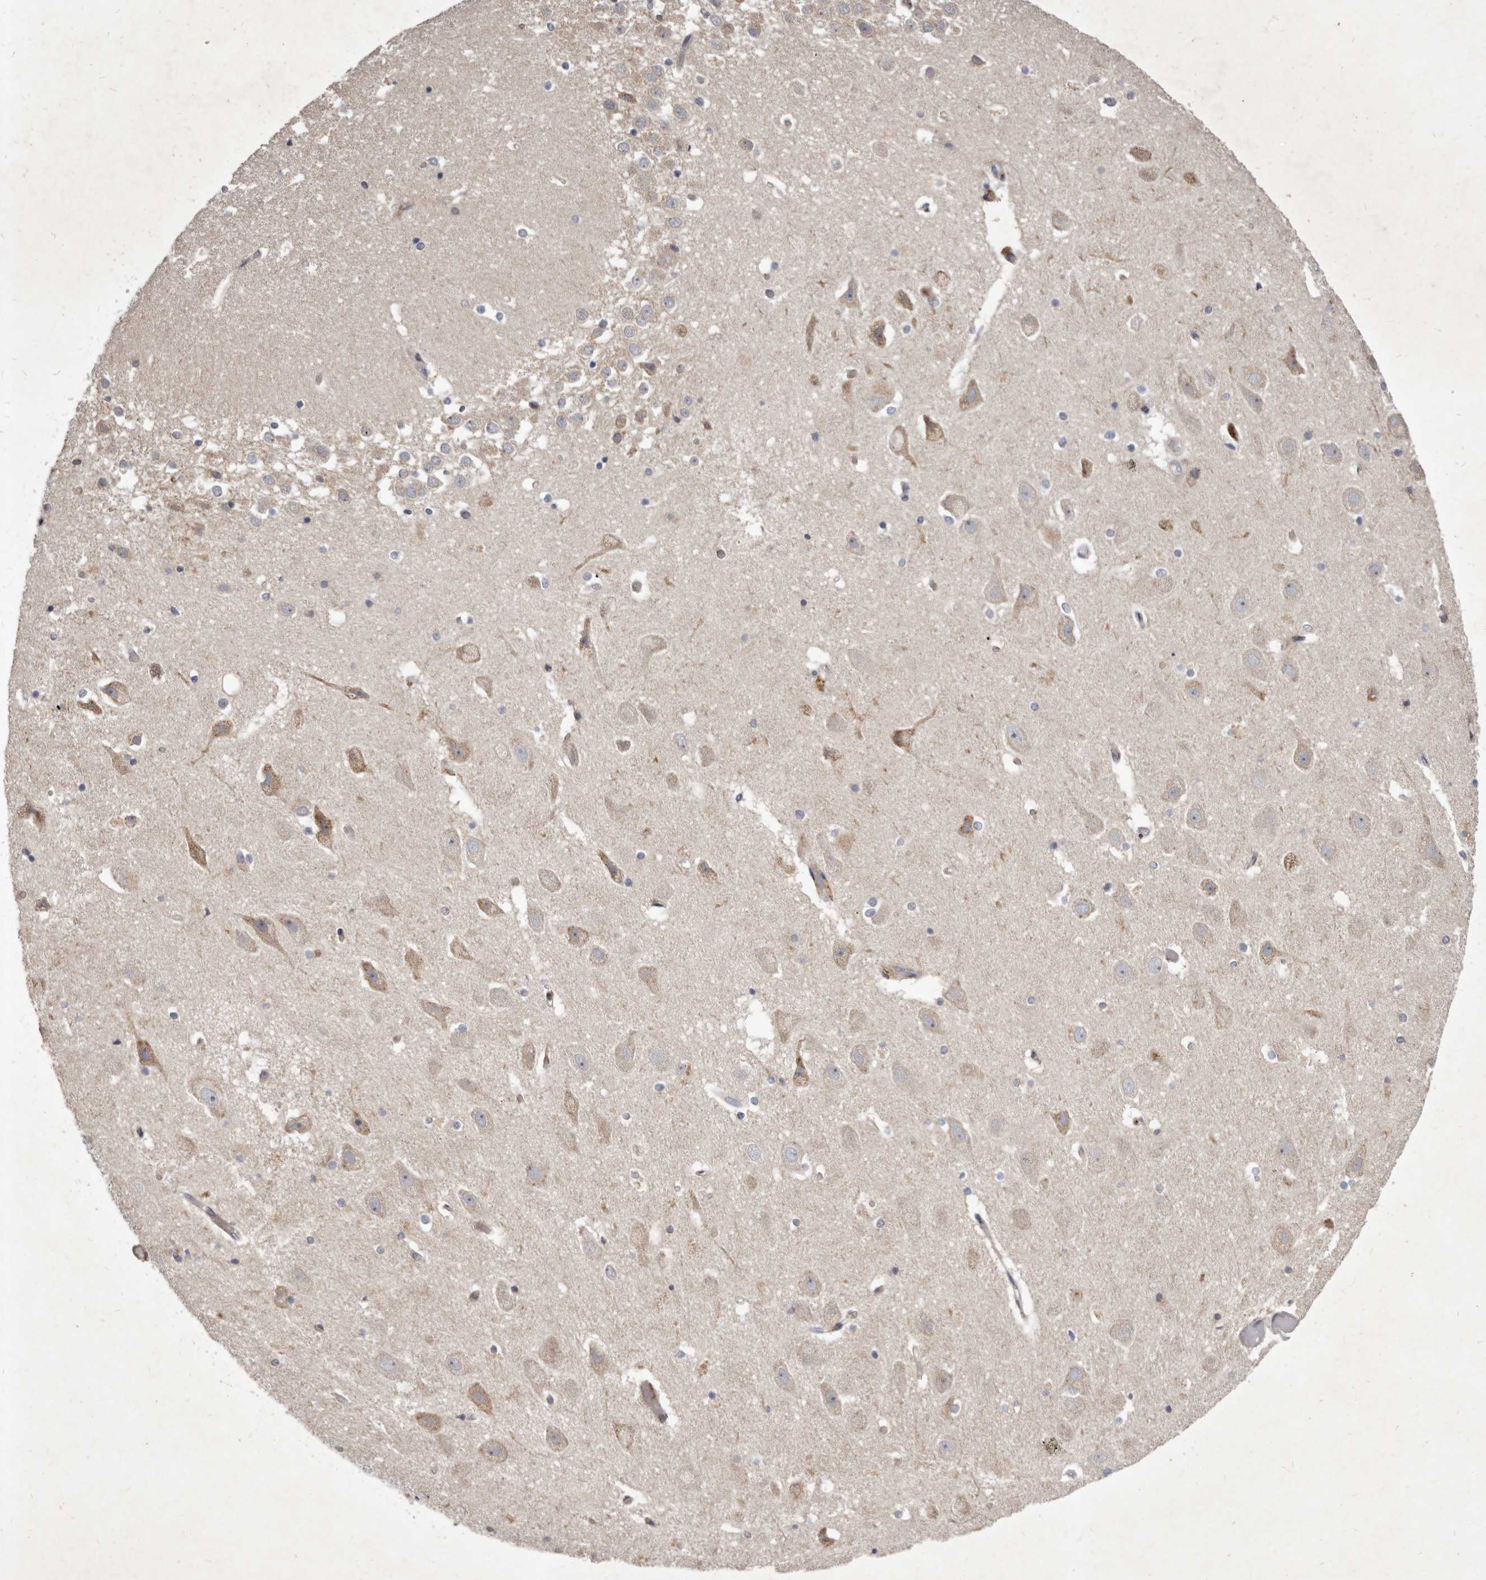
{"staining": {"intensity": "negative", "quantity": "none", "location": "none"}, "tissue": "hippocampus", "cell_type": "Glial cells", "image_type": "normal", "snomed": [{"axis": "morphology", "description": "Normal tissue, NOS"}, {"axis": "topography", "description": "Hippocampus"}], "caption": "This is a image of immunohistochemistry (IHC) staining of unremarkable hippocampus, which shows no expression in glial cells. (Brightfield microscopy of DAB (3,3'-diaminobenzidine) immunohistochemistry at high magnification).", "gene": "ALPK1", "patient": {"sex": "female", "age": 52}}